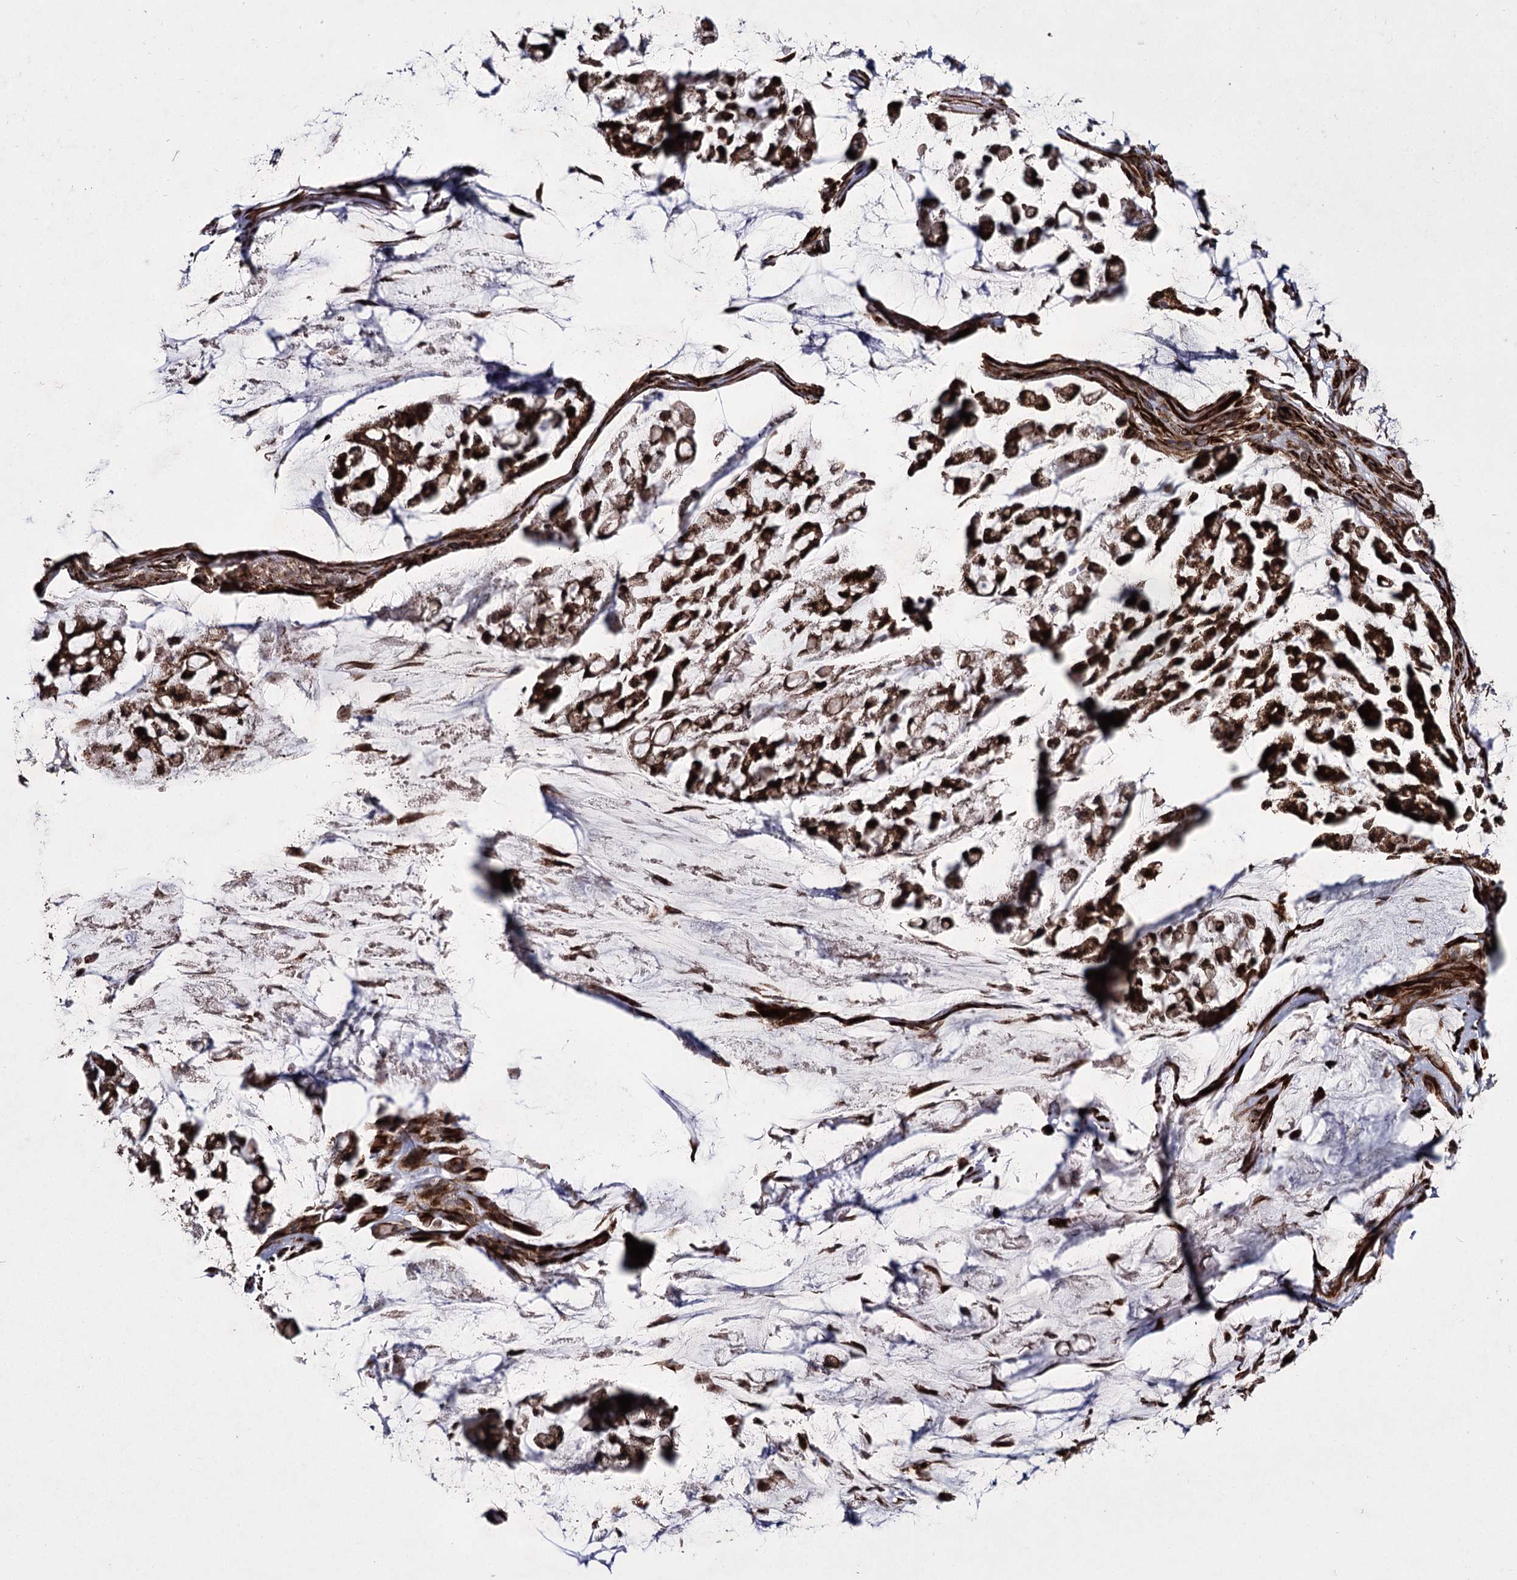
{"staining": {"intensity": "strong", "quantity": ">75%", "location": "cytoplasmic/membranous"}, "tissue": "stomach cancer", "cell_type": "Tumor cells", "image_type": "cancer", "snomed": [{"axis": "morphology", "description": "Adenocarcinoma, NOS"}, {"axis": "topography", "description": "Stomach, lower"}], "caption": "Stomach cancer stained with DAB IHC displays high levels of strong cytoplasmic/membranous expression in approximately >75% of tumor cells. The protein is shown in brown color, while the nuclei are stained blue.", "gene": "HECTD2", "patient": {"sex": "male", "age": 67}}